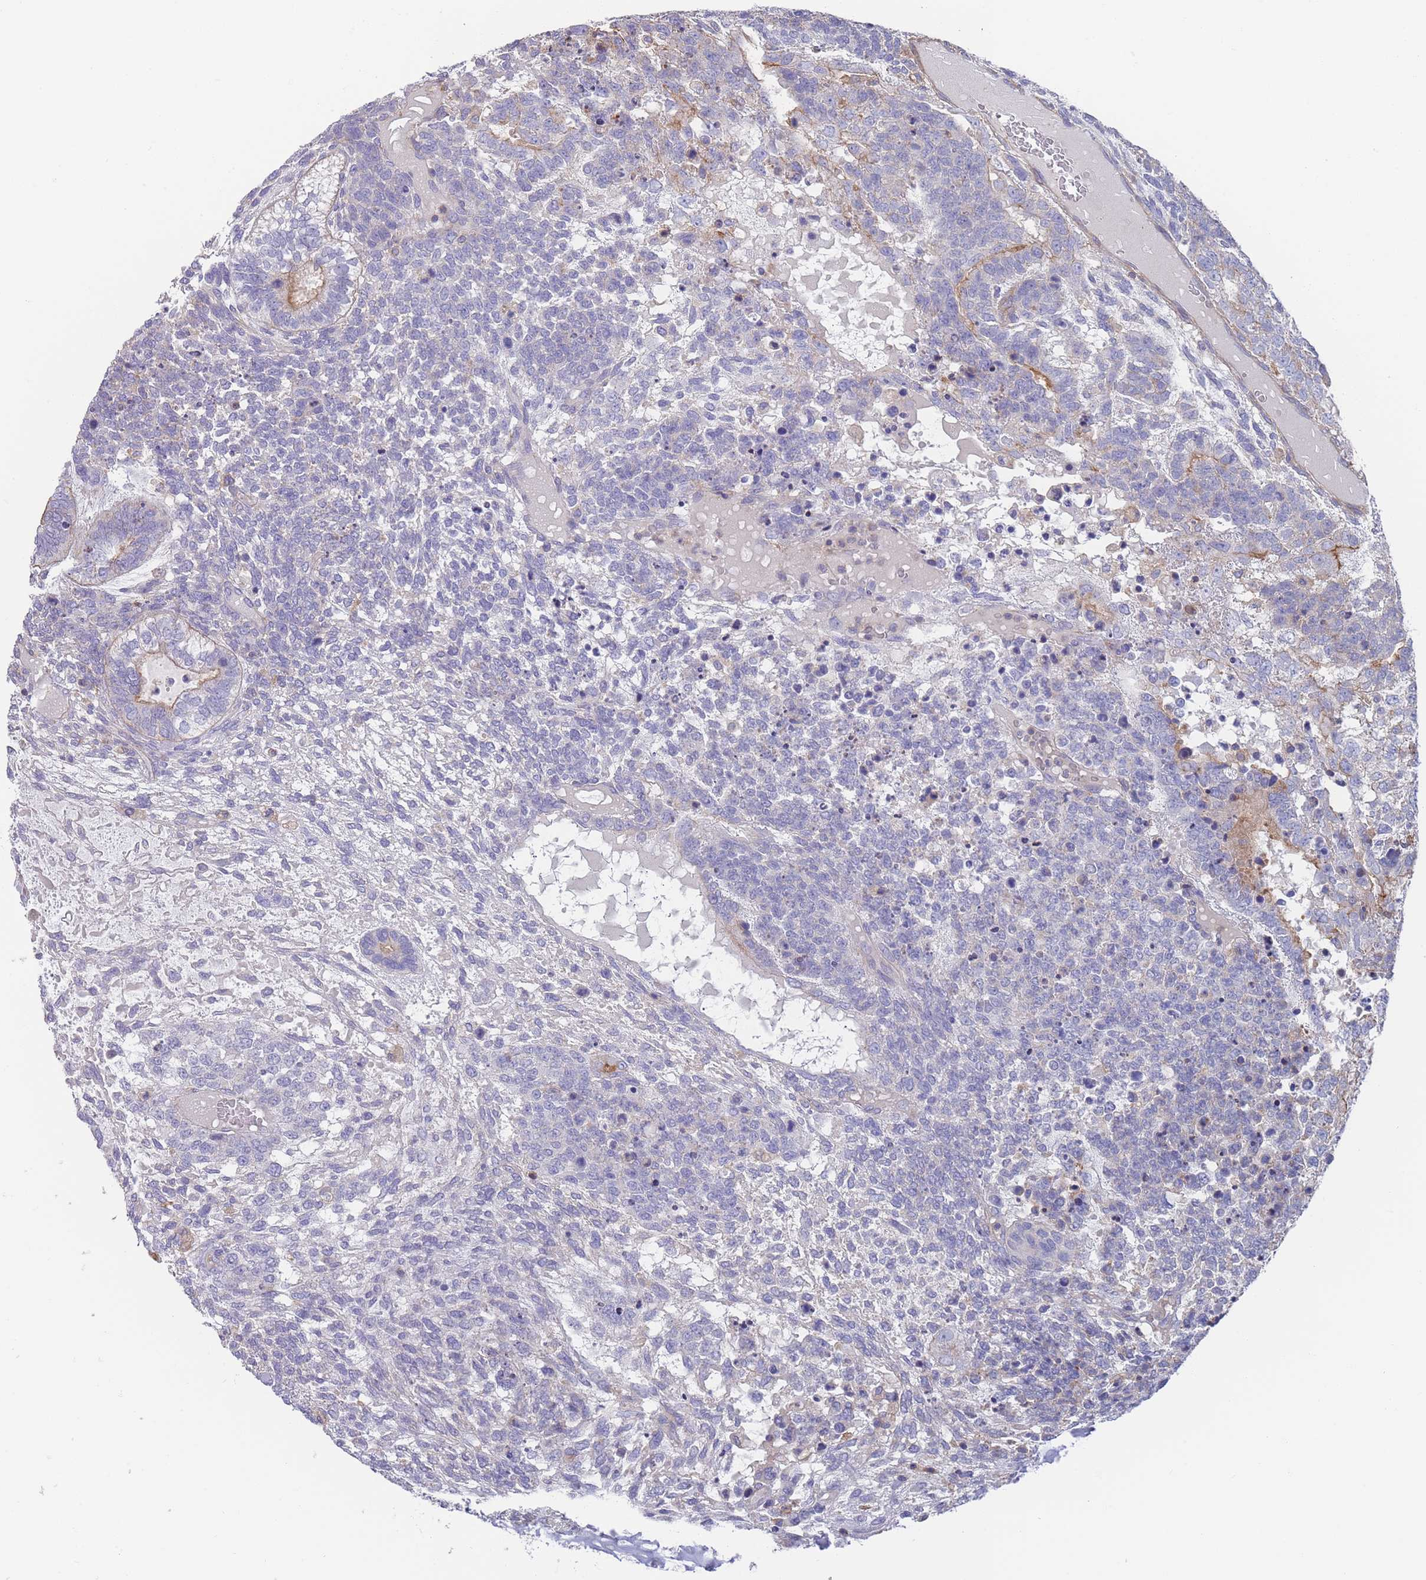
{"staining": {"intensity": "negative", "quantity": "none", "location": "none"}, "tissue": "testis cancer", "cell_type": "Tumor cells", "image_type": "cancer", "snomed": [{"axis": "morphology", "description": "Carcinoma, Embryonal, NOS"}, {"axis": "topography", "description": "Testis"}], "caption": "IHC histopathology image of neoplastic tissue: human testis cancer stained with DAB shows no significant protein positivity in tumor cells.", "gene": "SCCPDH", "patient": {"sex": "male", "age": 23}}